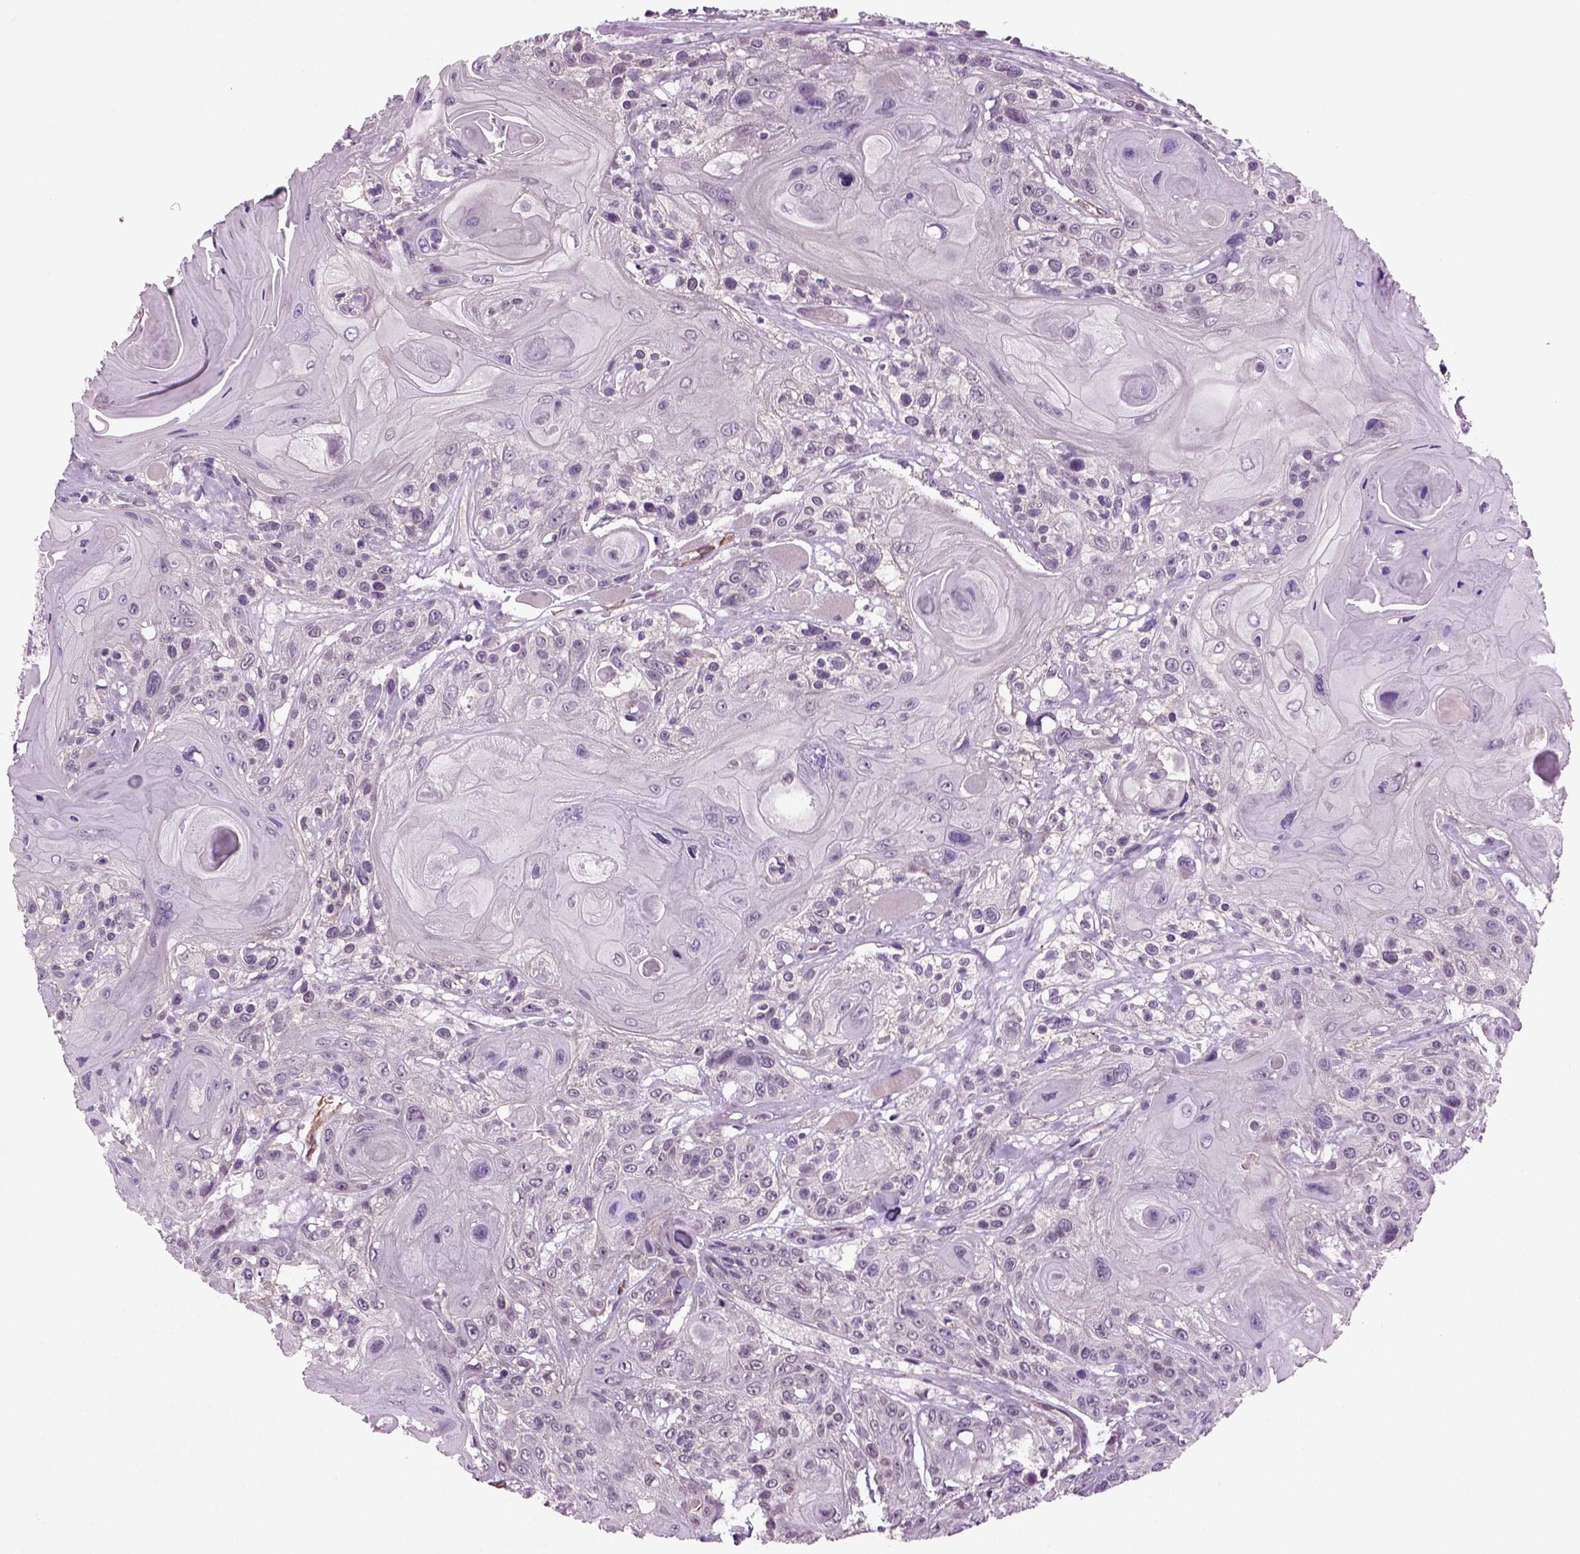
{"staining": {"intensity": "negative", "quantity": "none", "location": "none"}, "tissue": "head and neck cancer", "cell_type": "Tumor cells", "image_type": "cancer", "snomed": [{"axis": "morphology", "description": "Squamous cell carcinoma, NOS"}, {"axis": "topography", "description": "Head-Neck"}], "caption": "IHC photomicrograph of neoplastic tissue: human head and neck squamous cell carcinoma stained with DAB displays no significant protein positivity in tumor cells.", "gene": "COL9A2", "patient": {"sex": "female", "age": 59}}